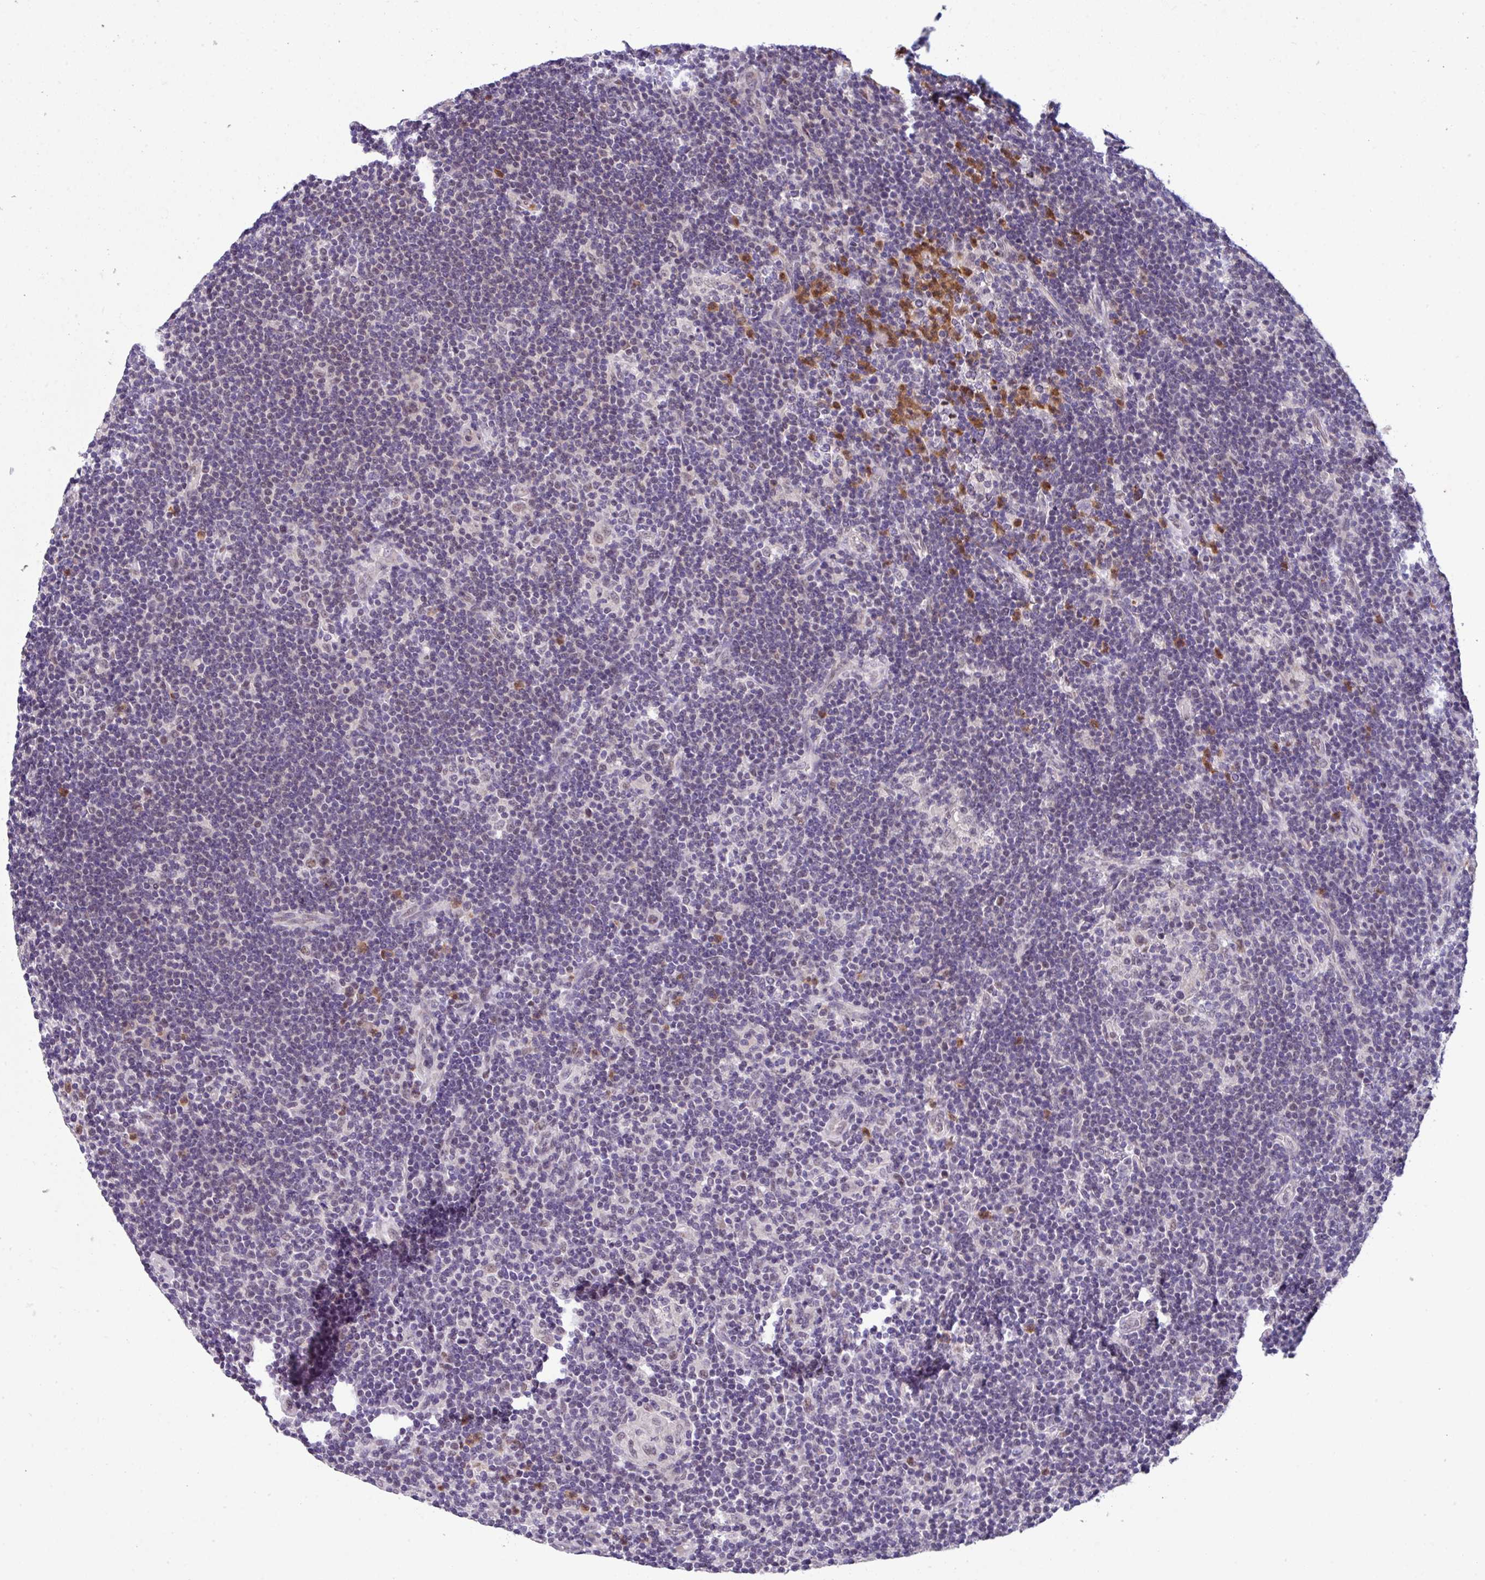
{"staining": {"intensity": "negative", "quantity": "none", "location": "none"}, "tissue": "lymphoma", "cell_type": "Tumor cells", "image_type": "cancer", "snomed": [{"axis": "morphology", "description": "Hodgkin's disease, NOS"}, {"axis": "topography", "description": "Lymph node"}], "caption": "IHC micrograph of Hodgkin's disease stained for a protein (brown), which shows no staining in tumor cells.", "gene": "ZFP3", "patient": {"sex": "female", "age": 57}}